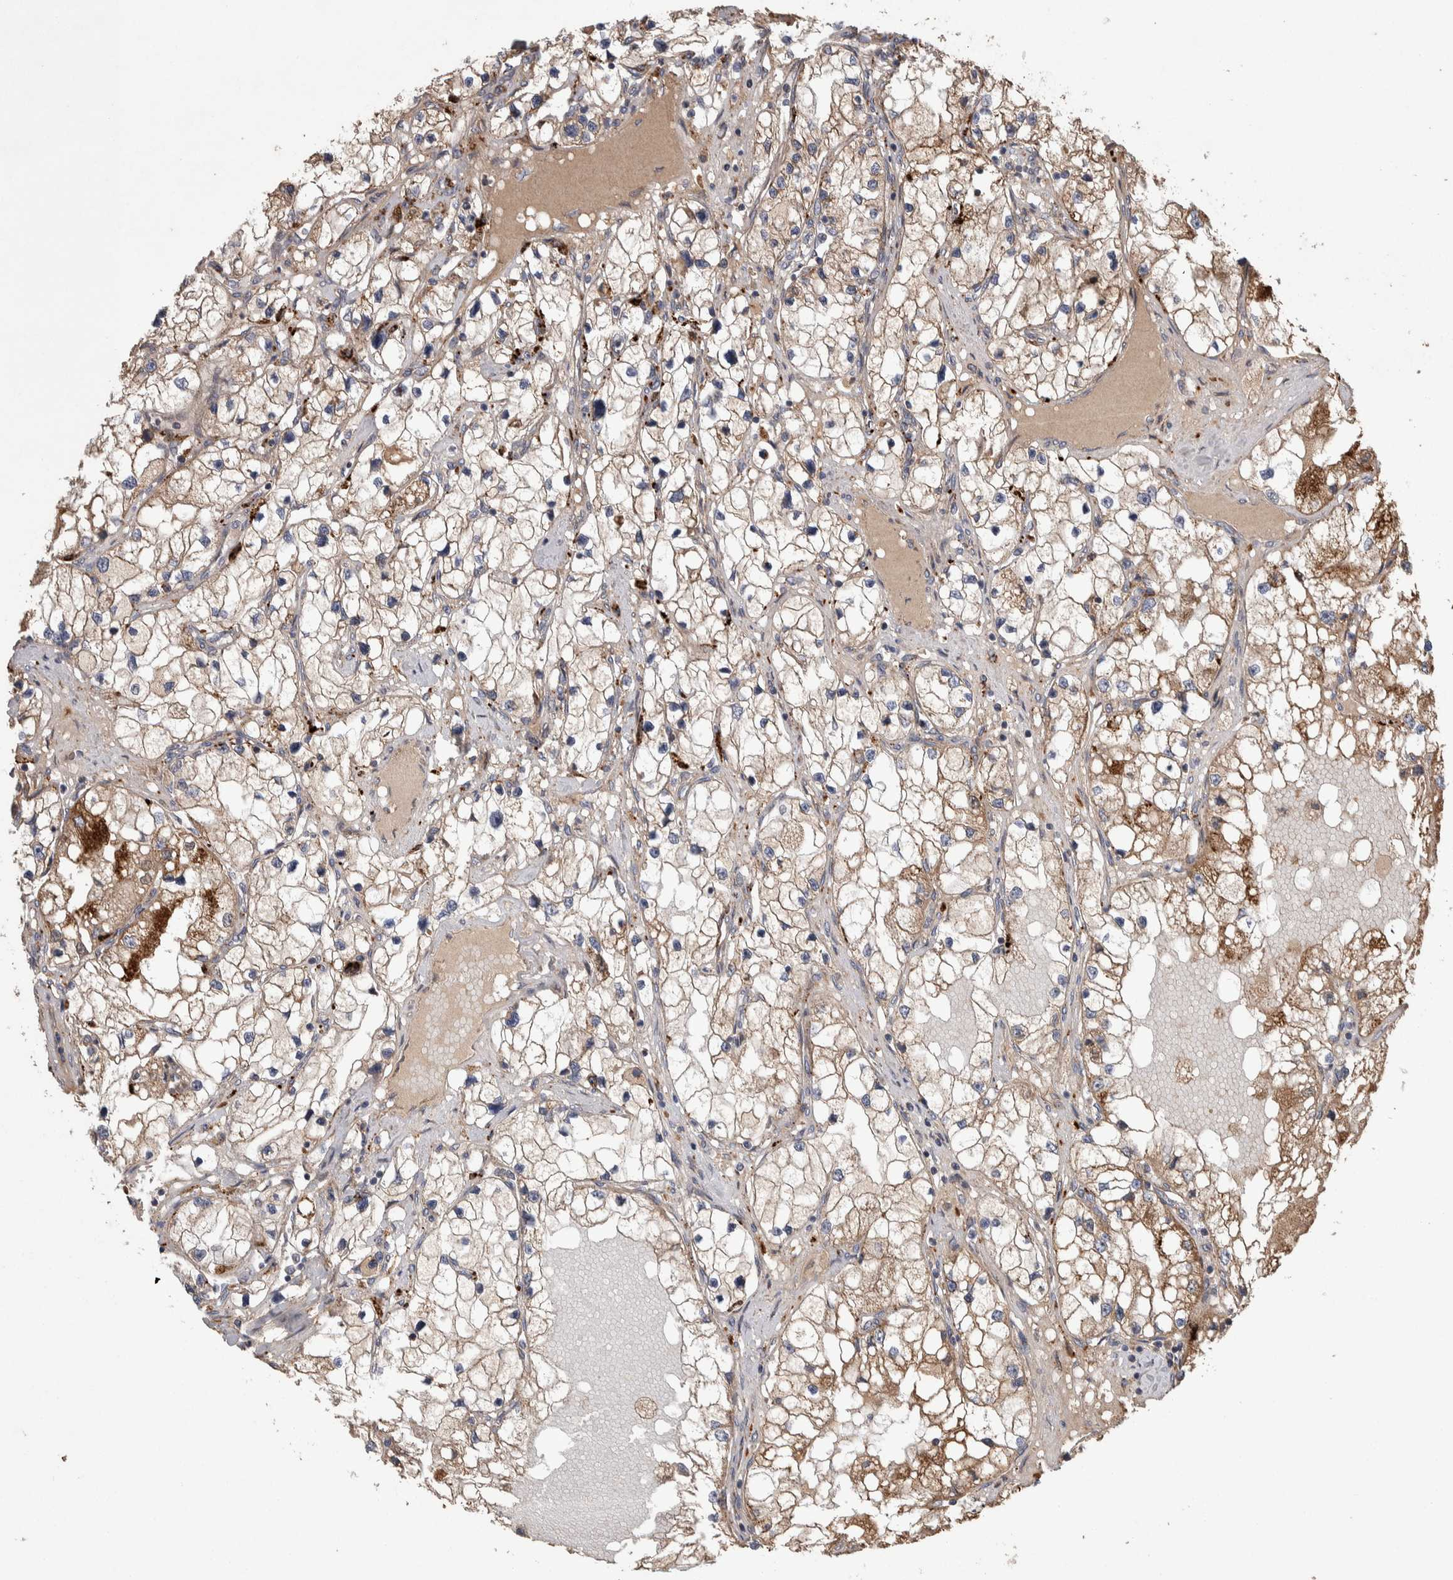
{"staining": {"intensity": "moderate", "quantity": ">75%", "location": "cytoplasmic/membranous"}, "tissue": "renal cancer", "cell_type": "Tumor cells", "image_type": "cancer", "snomed": [{"axis": "morphology", "description": "Adenocarcinoma, NOS"}, {"axis": "topography", "description": "Kidney"}], "caption": "Renal cancer stained with immunohistochemistry demonstrates moderate cytoplasmic/membranous staining in about >75% of tumor cells.", "gene": "SCO1", "patient": {"sex": "male", "age": 68}}